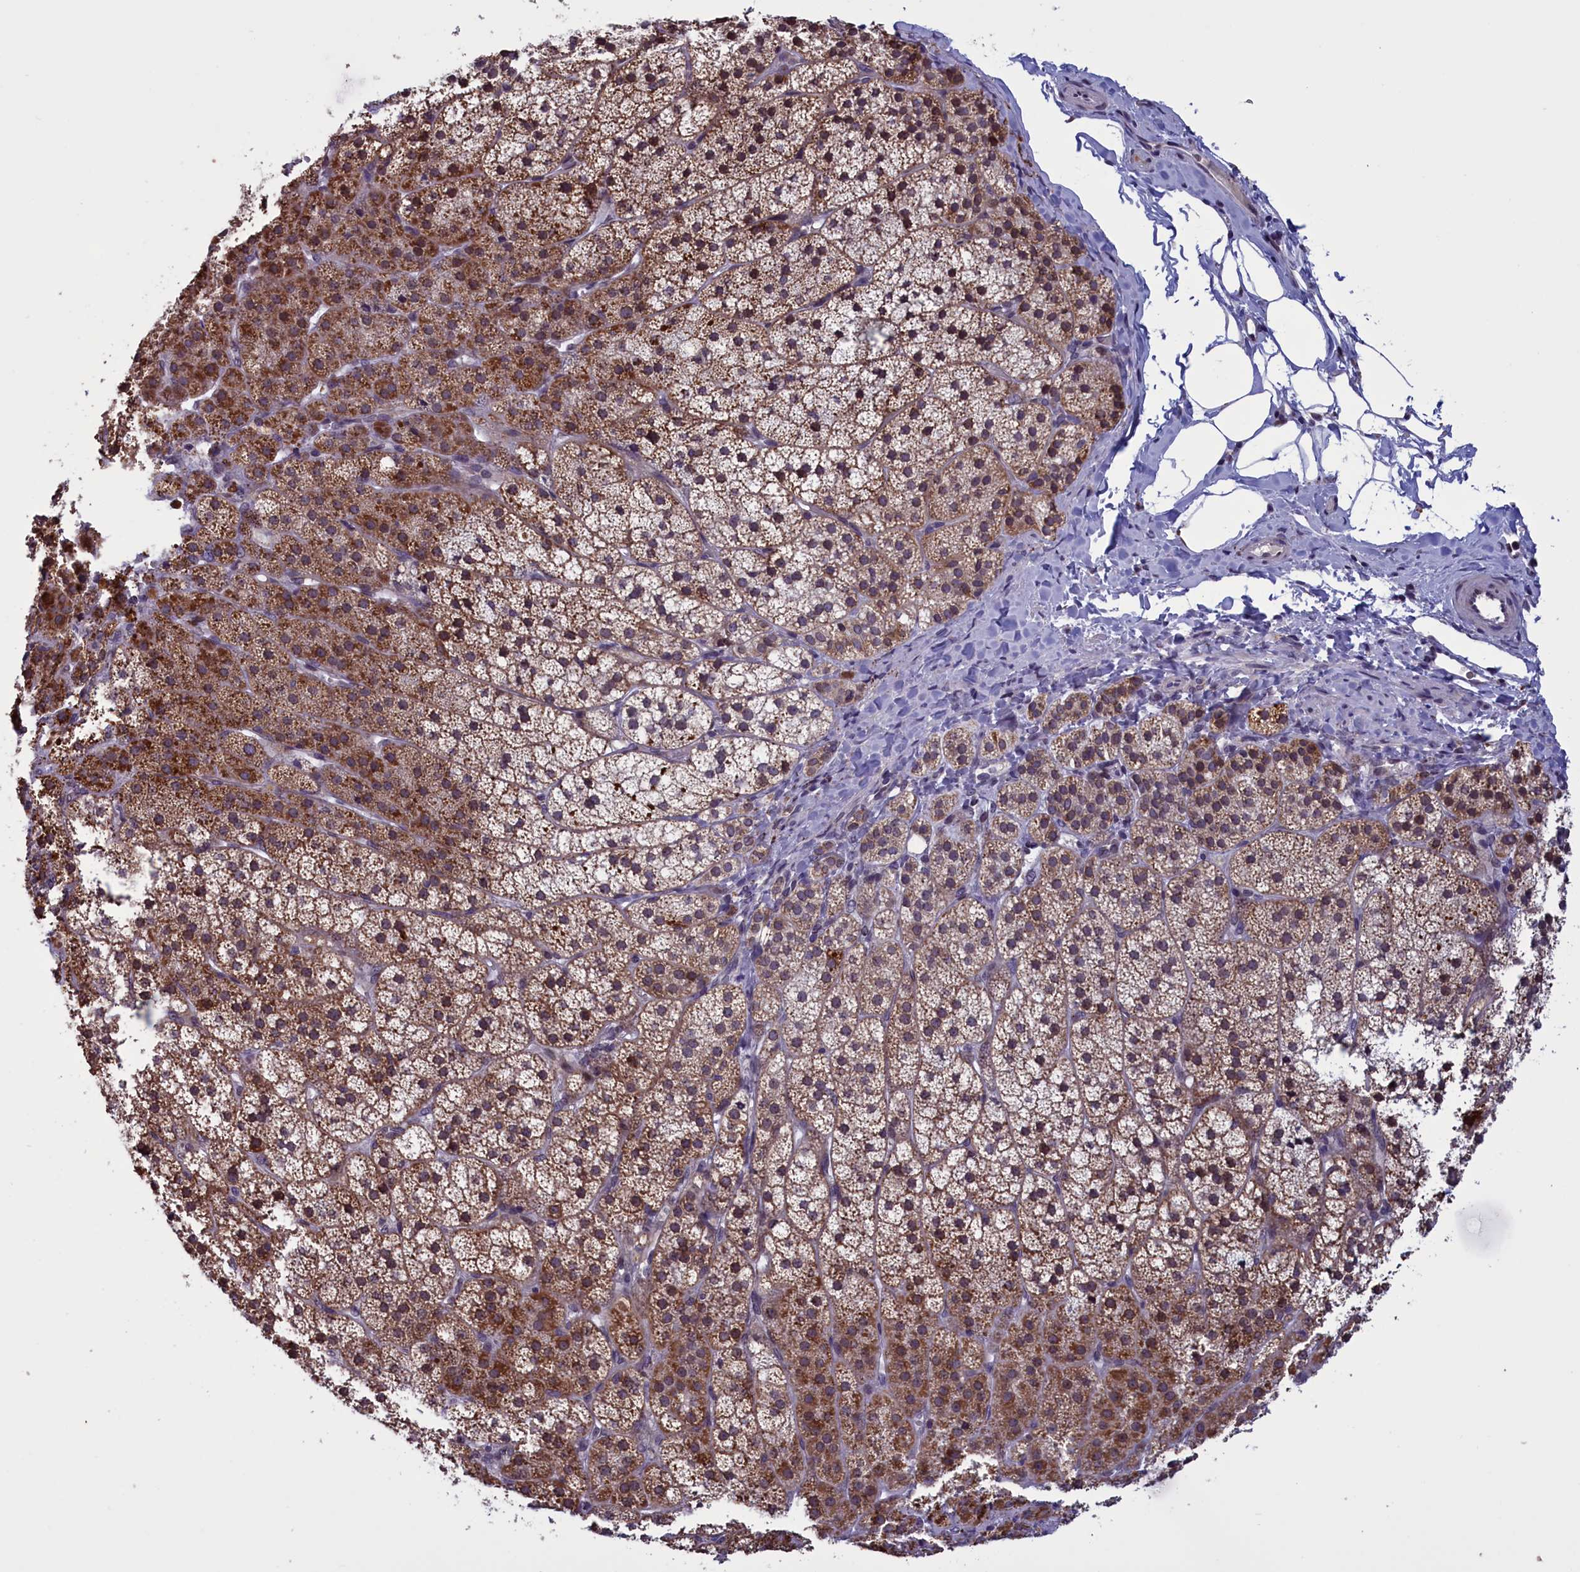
{"staining": {"intensity": "strong", "quantity": ">75%", "location": "cytoplasmic/membranous"}, "tissue": "adrenal gland", "cell_type": "Glandular cells", "image_type": "normal", "snomed": [{"axis": "morphology", "description": "Normal tissue, NOS"}, {"axis": "topography", "description": "Adrenal gland"}], "caption": "Protein staining of normal adrenal gland reveals strong cytoplasmic/membranous positivity in approximately >75% of glandular cells. Using DAB (brown) and hematoxylin (blue) stains, captured at high magnification using brightfield microscopy.", "gene": "PARS2", "patient": {"sex": "female", "age": 44}}